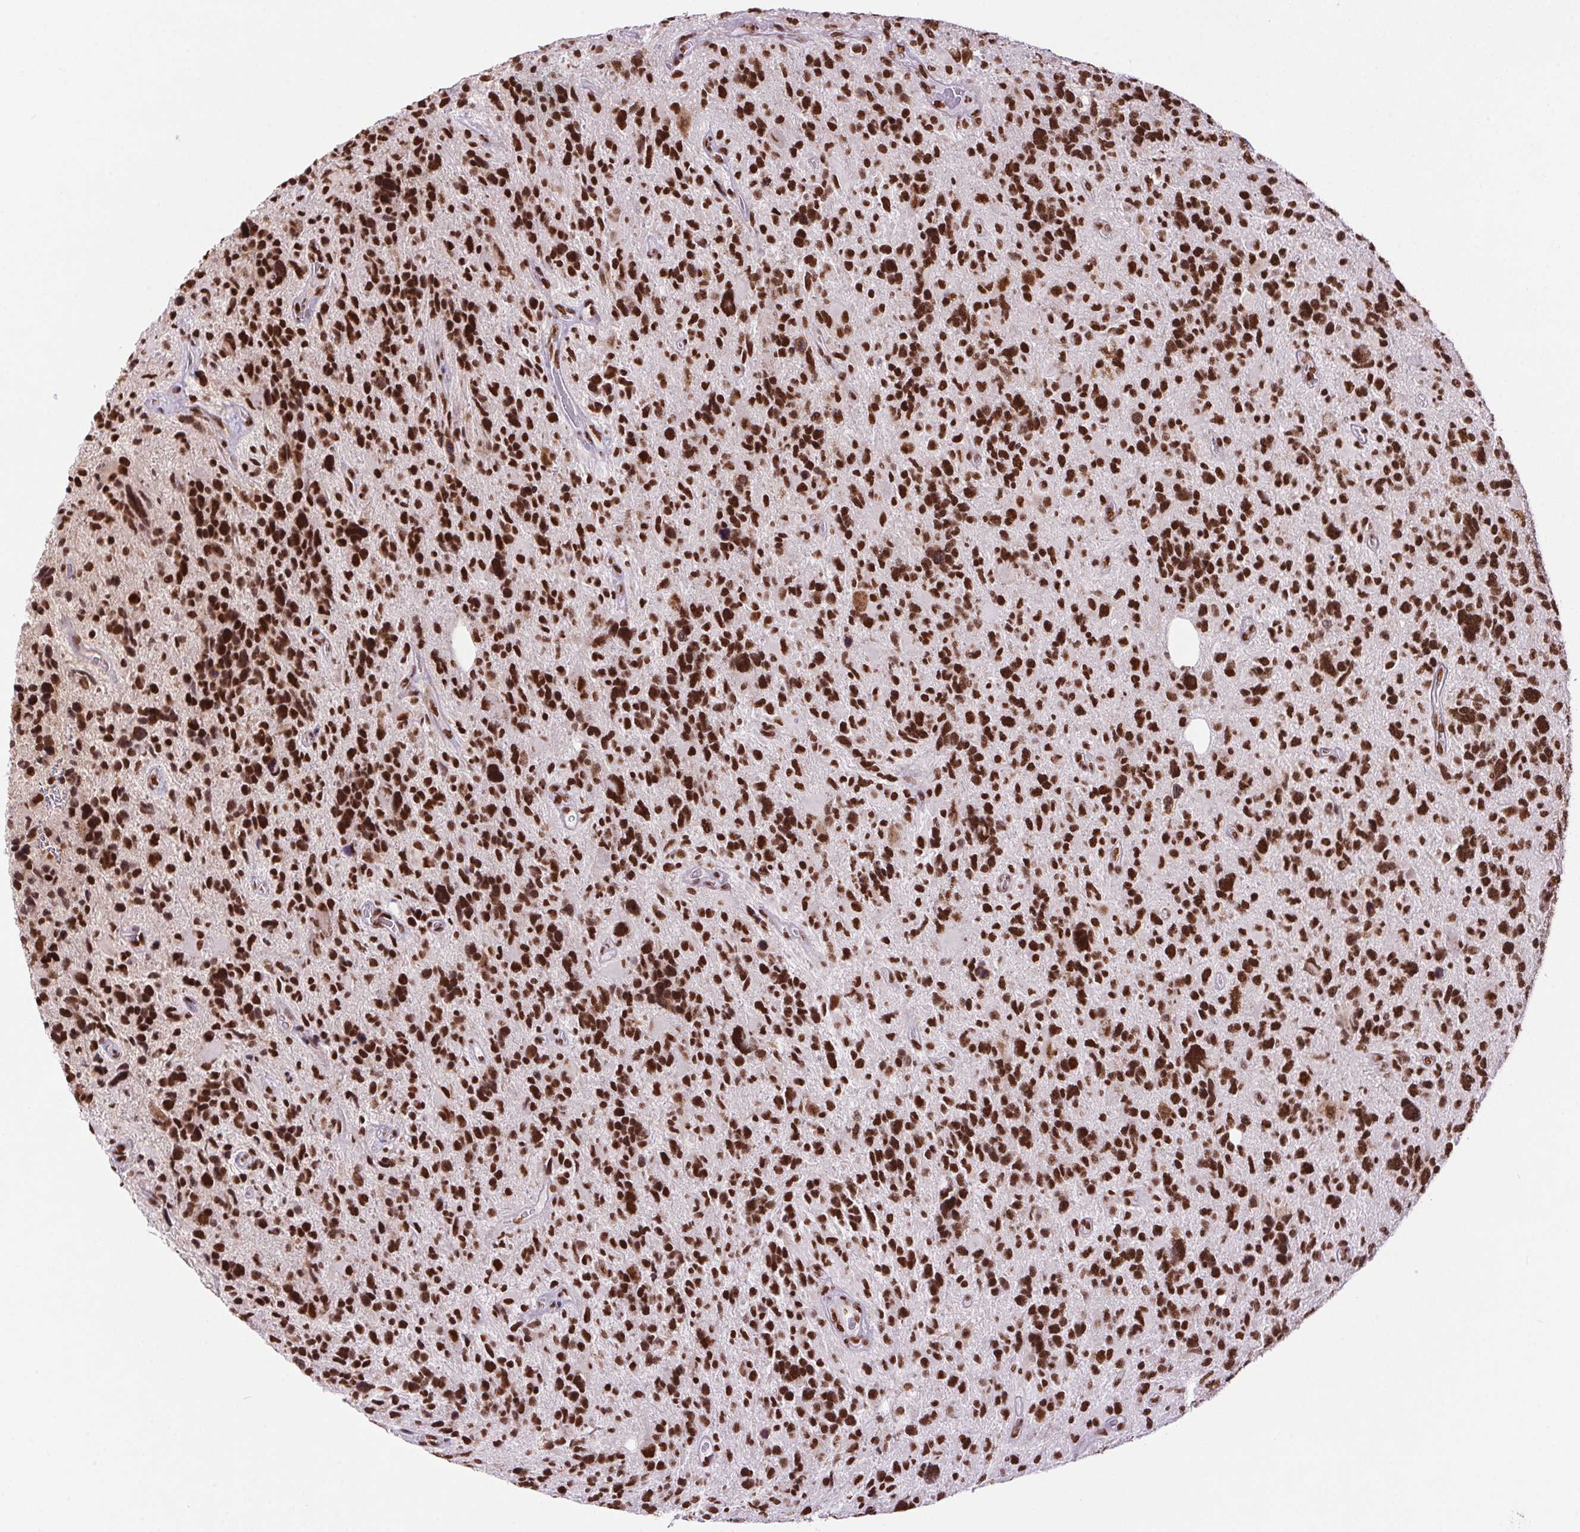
{"staining": {"intensity": "strong", "quantity": ">75%", "location": "nuclear"}, "tissue": "glioma", "cell_type": "Tumor cells", "image_type": "cancer", "snomed": [{"axis": "morphology", "description": "Glioma, malignant, High grade"}, {"axis": "topography", "description": "Brain"}], "caption": "Immunohistochemical staining of human malignant high-grade glioma displays high levels of strong nuclear expression in approximately >75% of tumor cells. (DAB (3,3'-diaminobenzidine) = brown stain, brightfield microscopy at high magnification).", "gene": "ZNF207", "patient": {"sex": "male", "age": 49}}